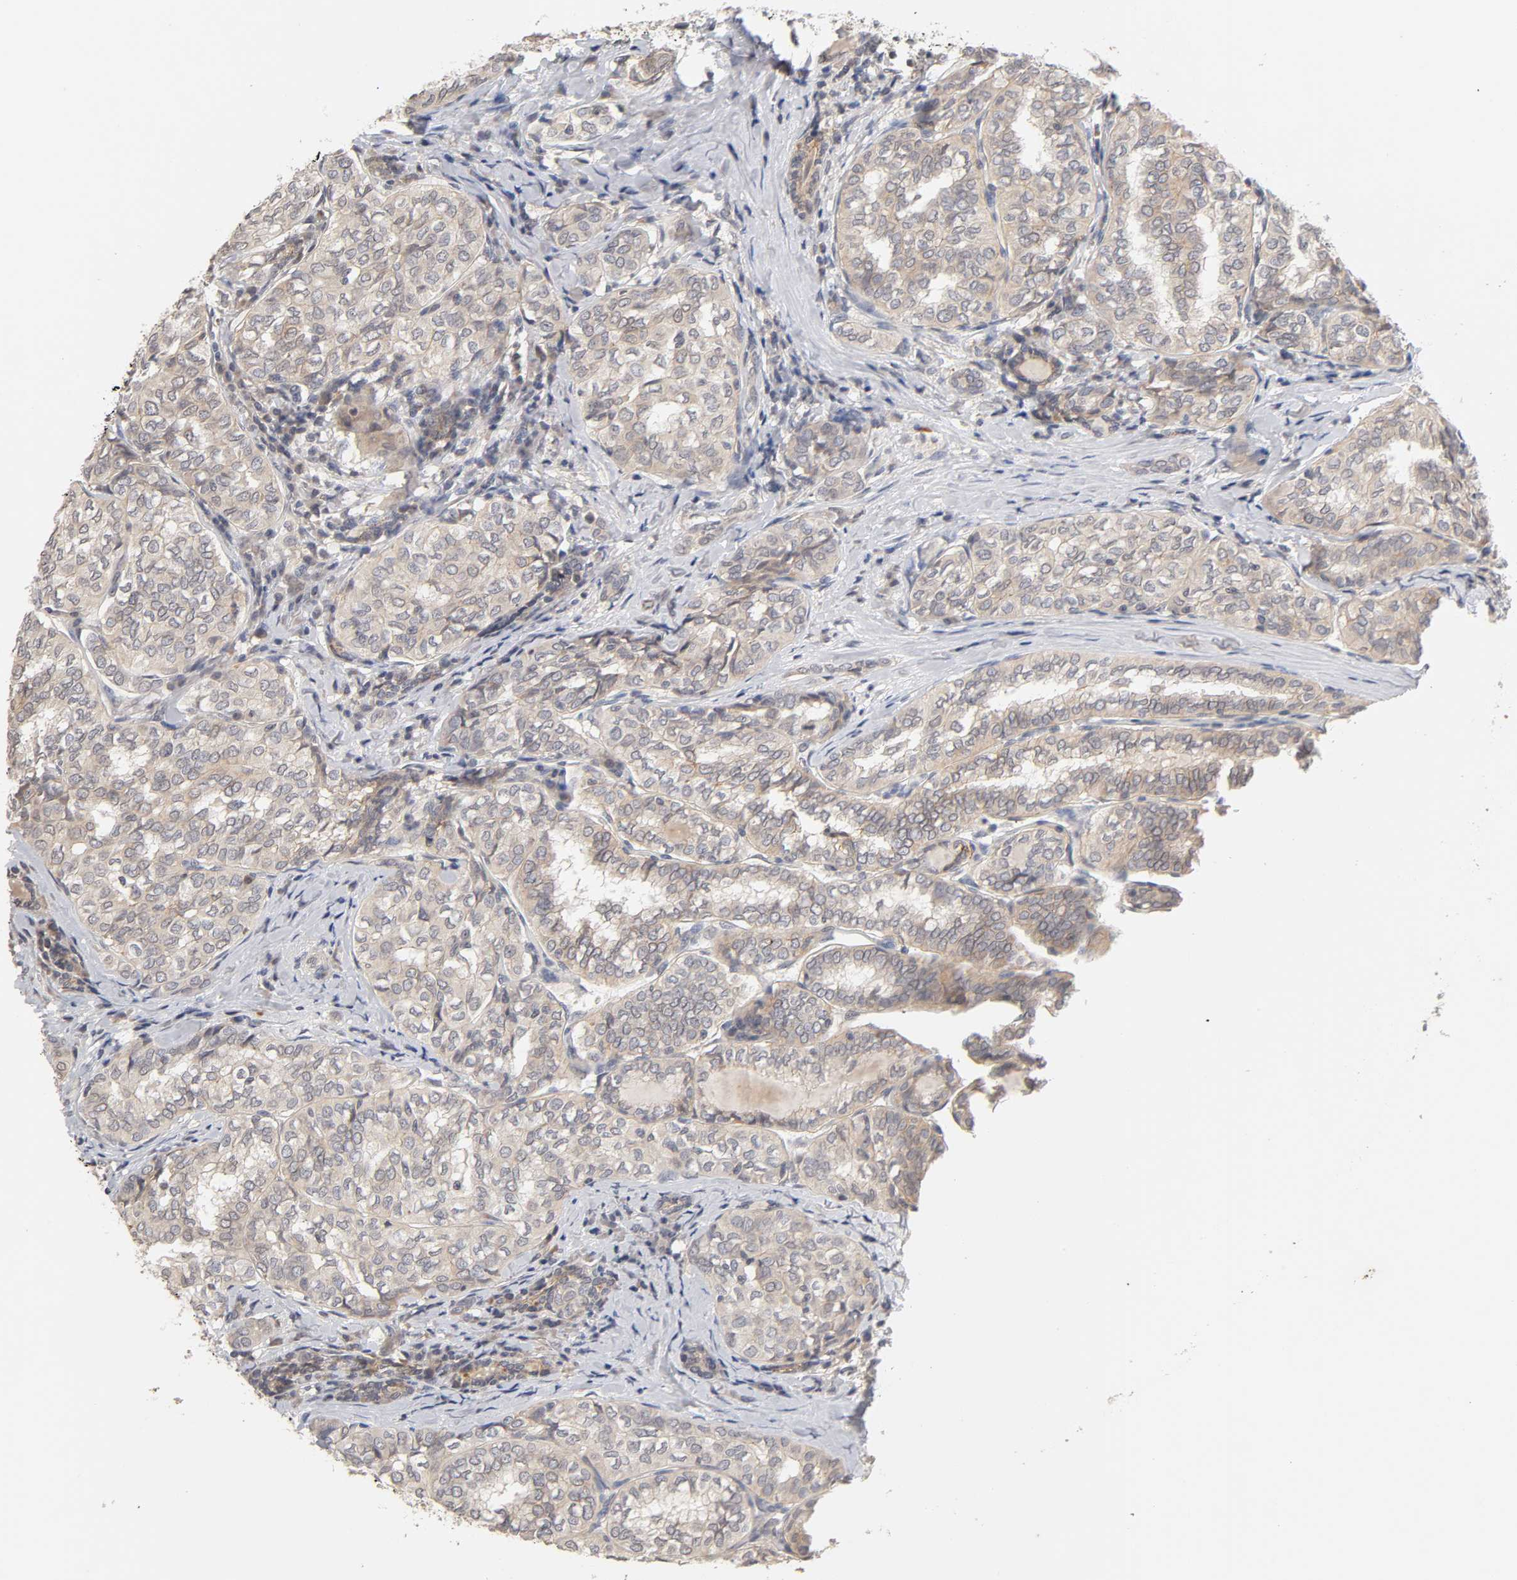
{"staining": {"intensity": "weak", "quantity": ">75%", "location": "cytoplasmic/membranous"}, "tissue": "thyroid cancer", "cell_type": "Tumor cells", "image_type": "cancer", "snomed": [{"axis": "morphology", "description": "Papillary adenocarcinoma, NOS"}, {"axis": "topography", "description": "Thyroid gland"}], "caption": "Protein staining of thyroid cancer (papillary adenocarcinoma) tissue exhibits weak cytoplasmic/membranous expression in about >75% of tumor cells. (DAB = brown stain, brightfield microscopy at high magnification).", "gene": "CXADR", "patient": {"sex": "female", "age": 30}}